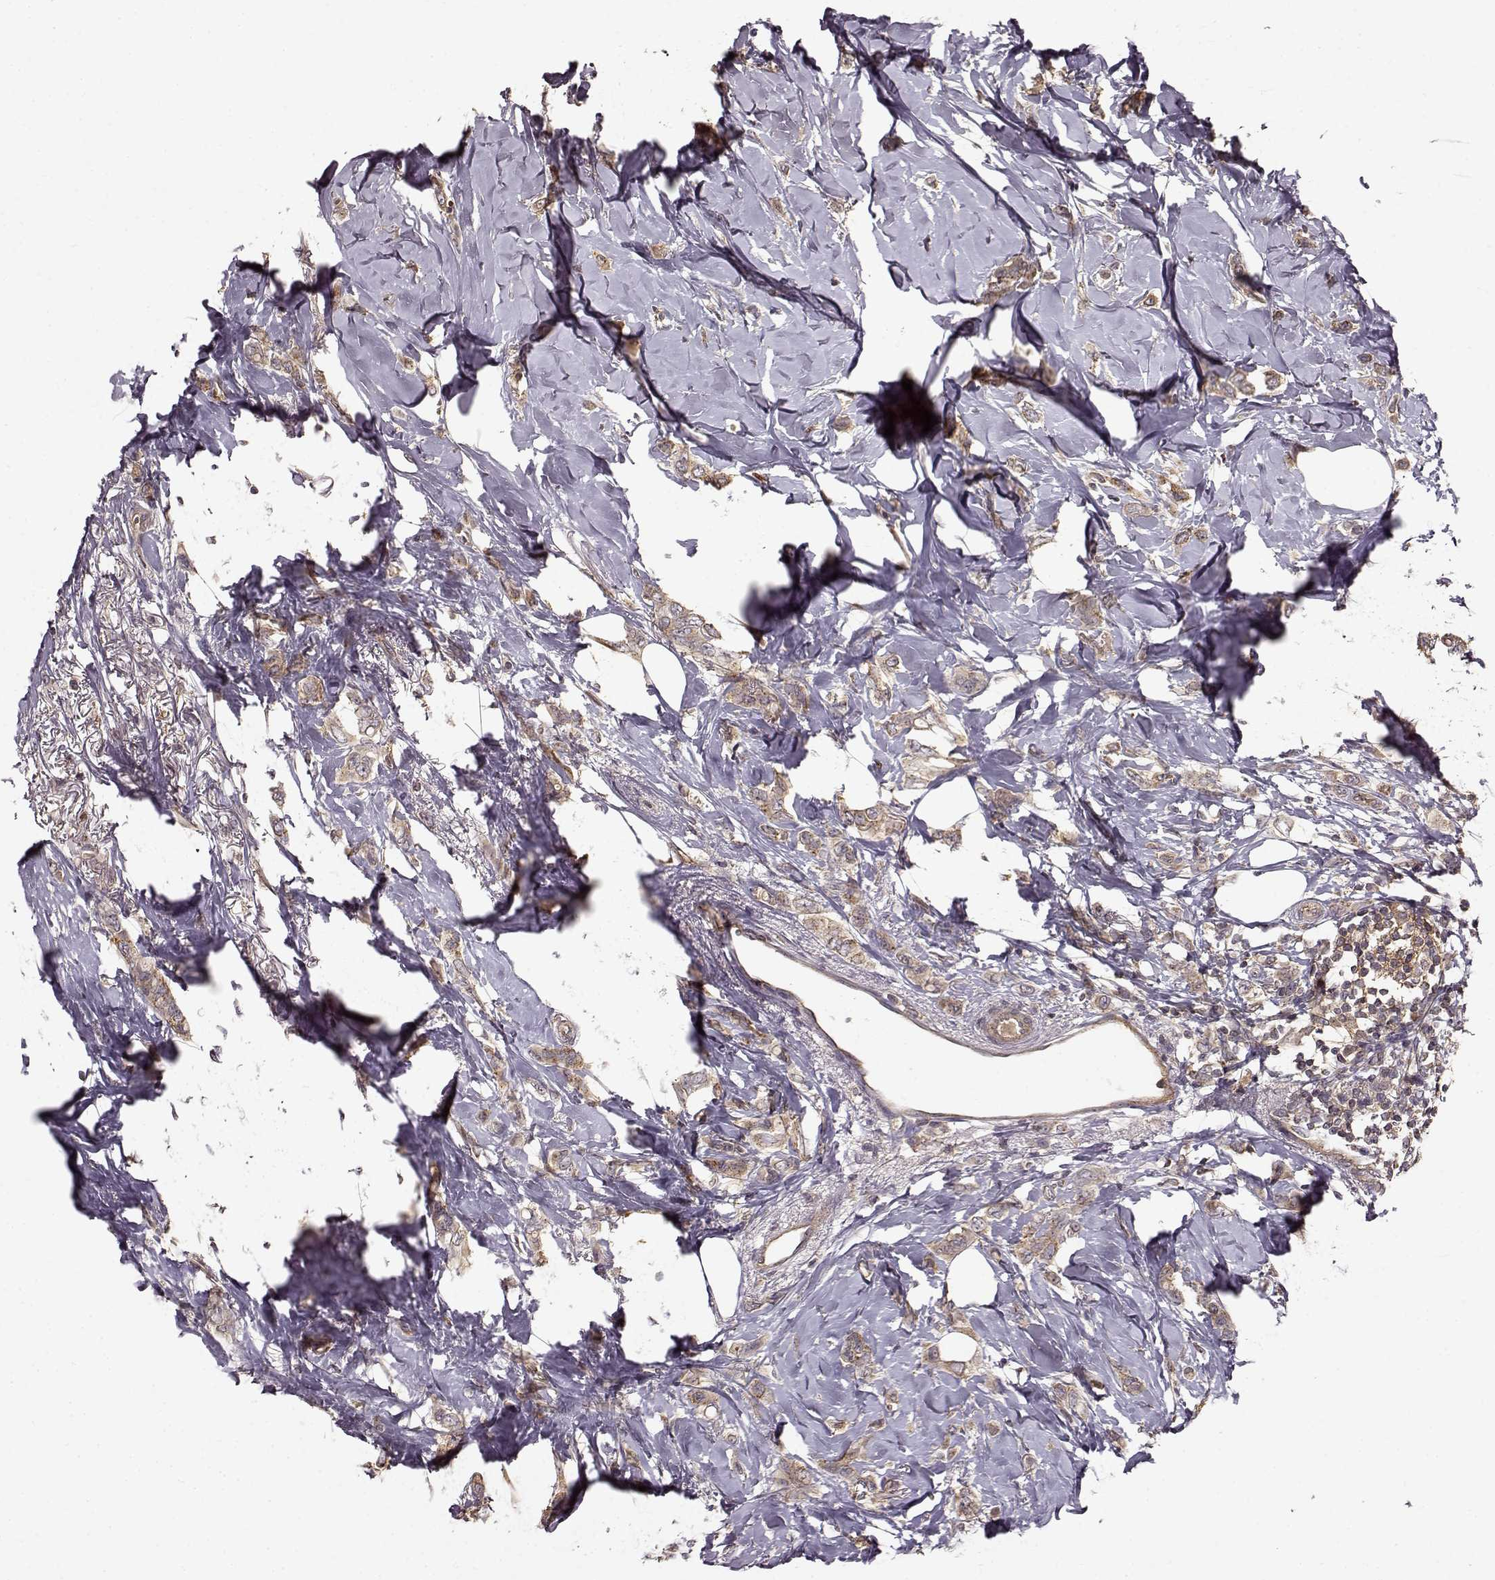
{"staining": {"intensity": "moderate", "quantity": ">75%", "location": "cytoplasmic/membranous"}, "tissue": "breast cancer", "cell_type": "Tumor cells", "image_type": "cancer", "snomed": [{"axis": "morphology", "description": "Lobular carcinoma"}, {"axis": "topography", "description": "Breast"}], "caption": "Human breast cancer stained for a protein (brown) shows moderate cytoplasmic/membranous positive positivity in approximately >75% of tumor cells.", "gene": "IFRD2", "patient": {"sex": "female", "age": 66}}